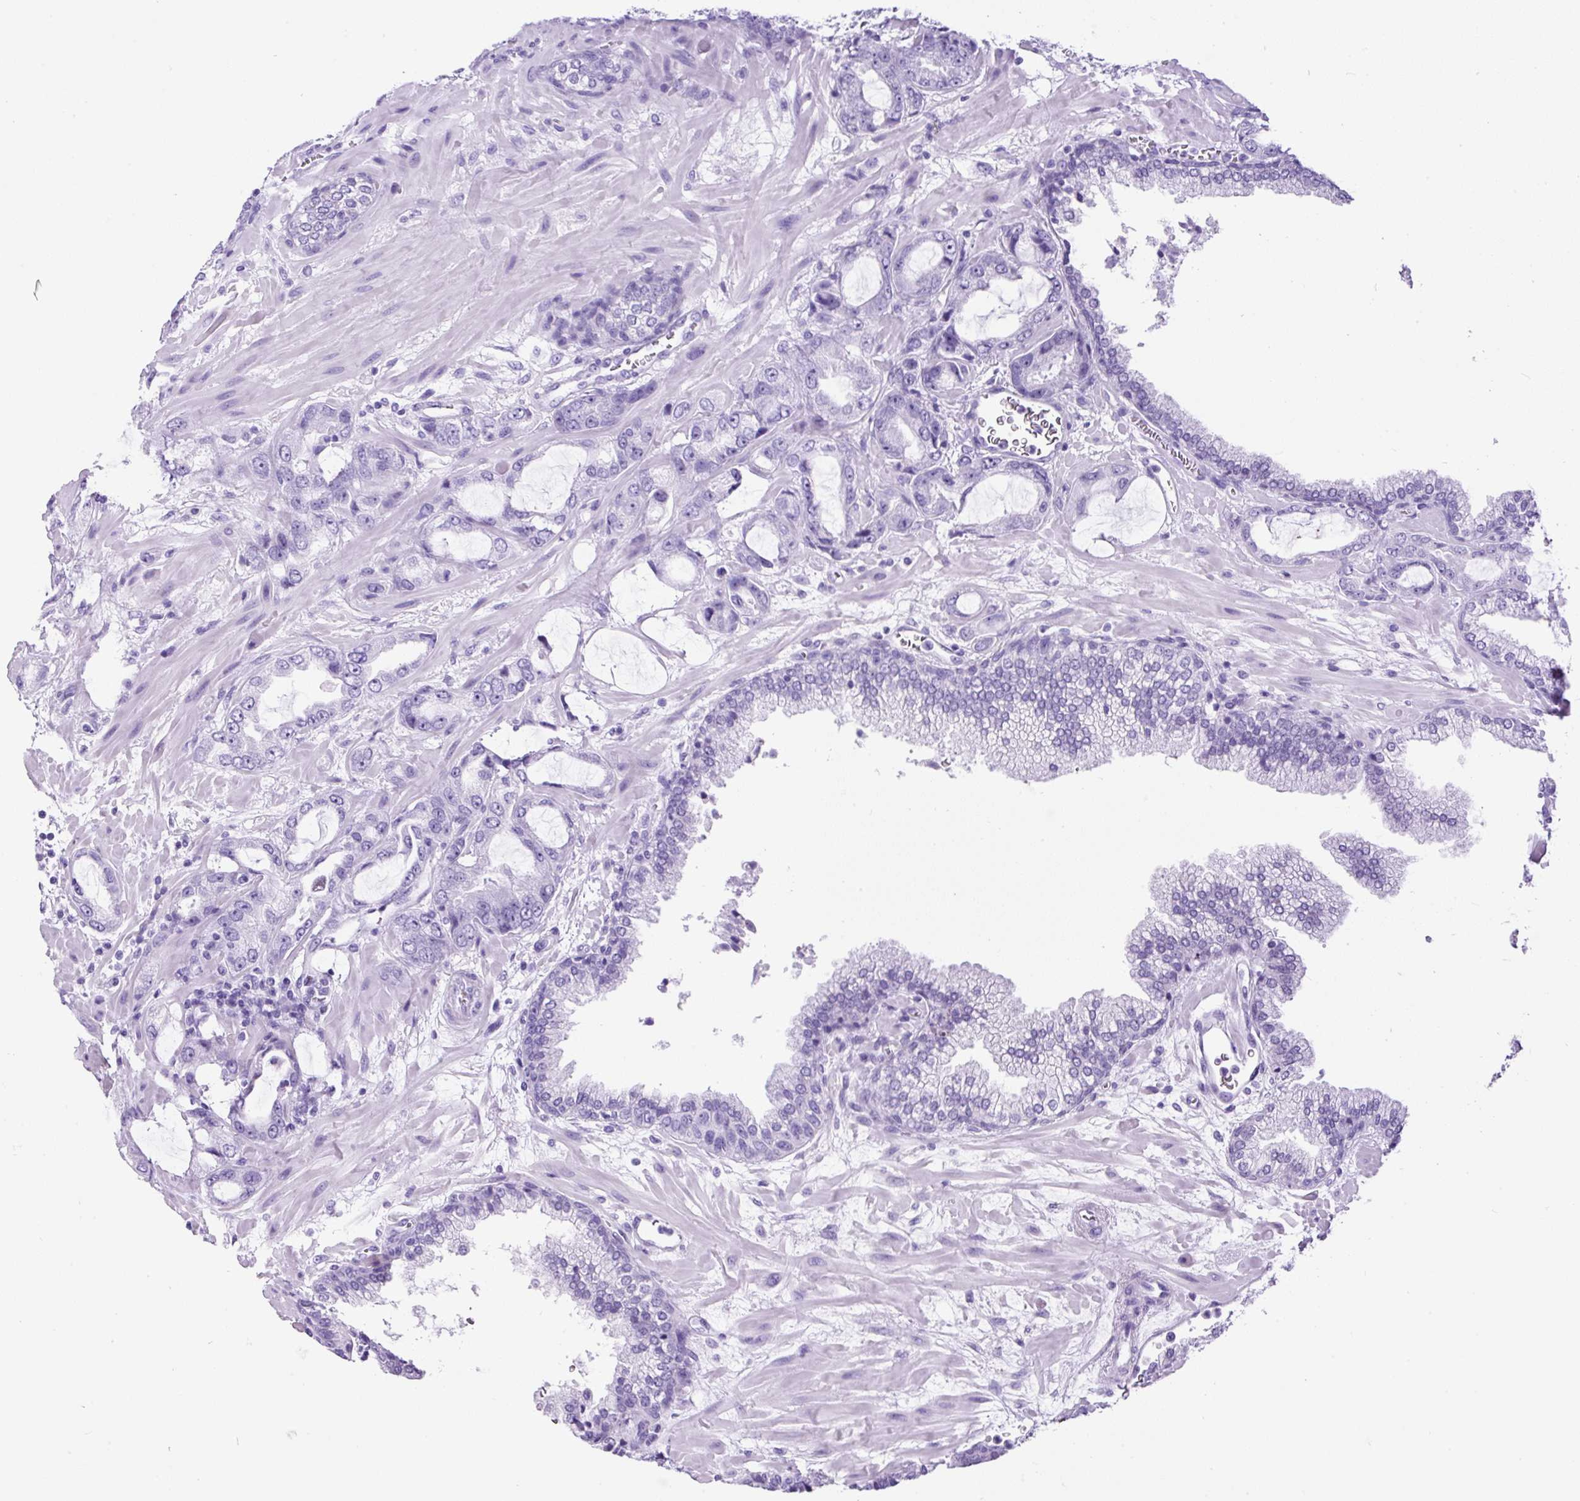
{"staining": {"intensity": "negative", "quantity": "none", "location": "none"}, "tissue": "prostate cancer", "cell_type": "Tumor cells", "image_type": "cancer", "snomed": [{"axis": "morphology", "description": "Adenocarcinoma, High grade"}, {"axis": "topography", "description": "Prostate"}], "caption": "Tumor cells show no significant staining in high-grade adenocarcinoma (prostate).", "gene": "CEL", "patient": {"sex": "male", "age": 68}}